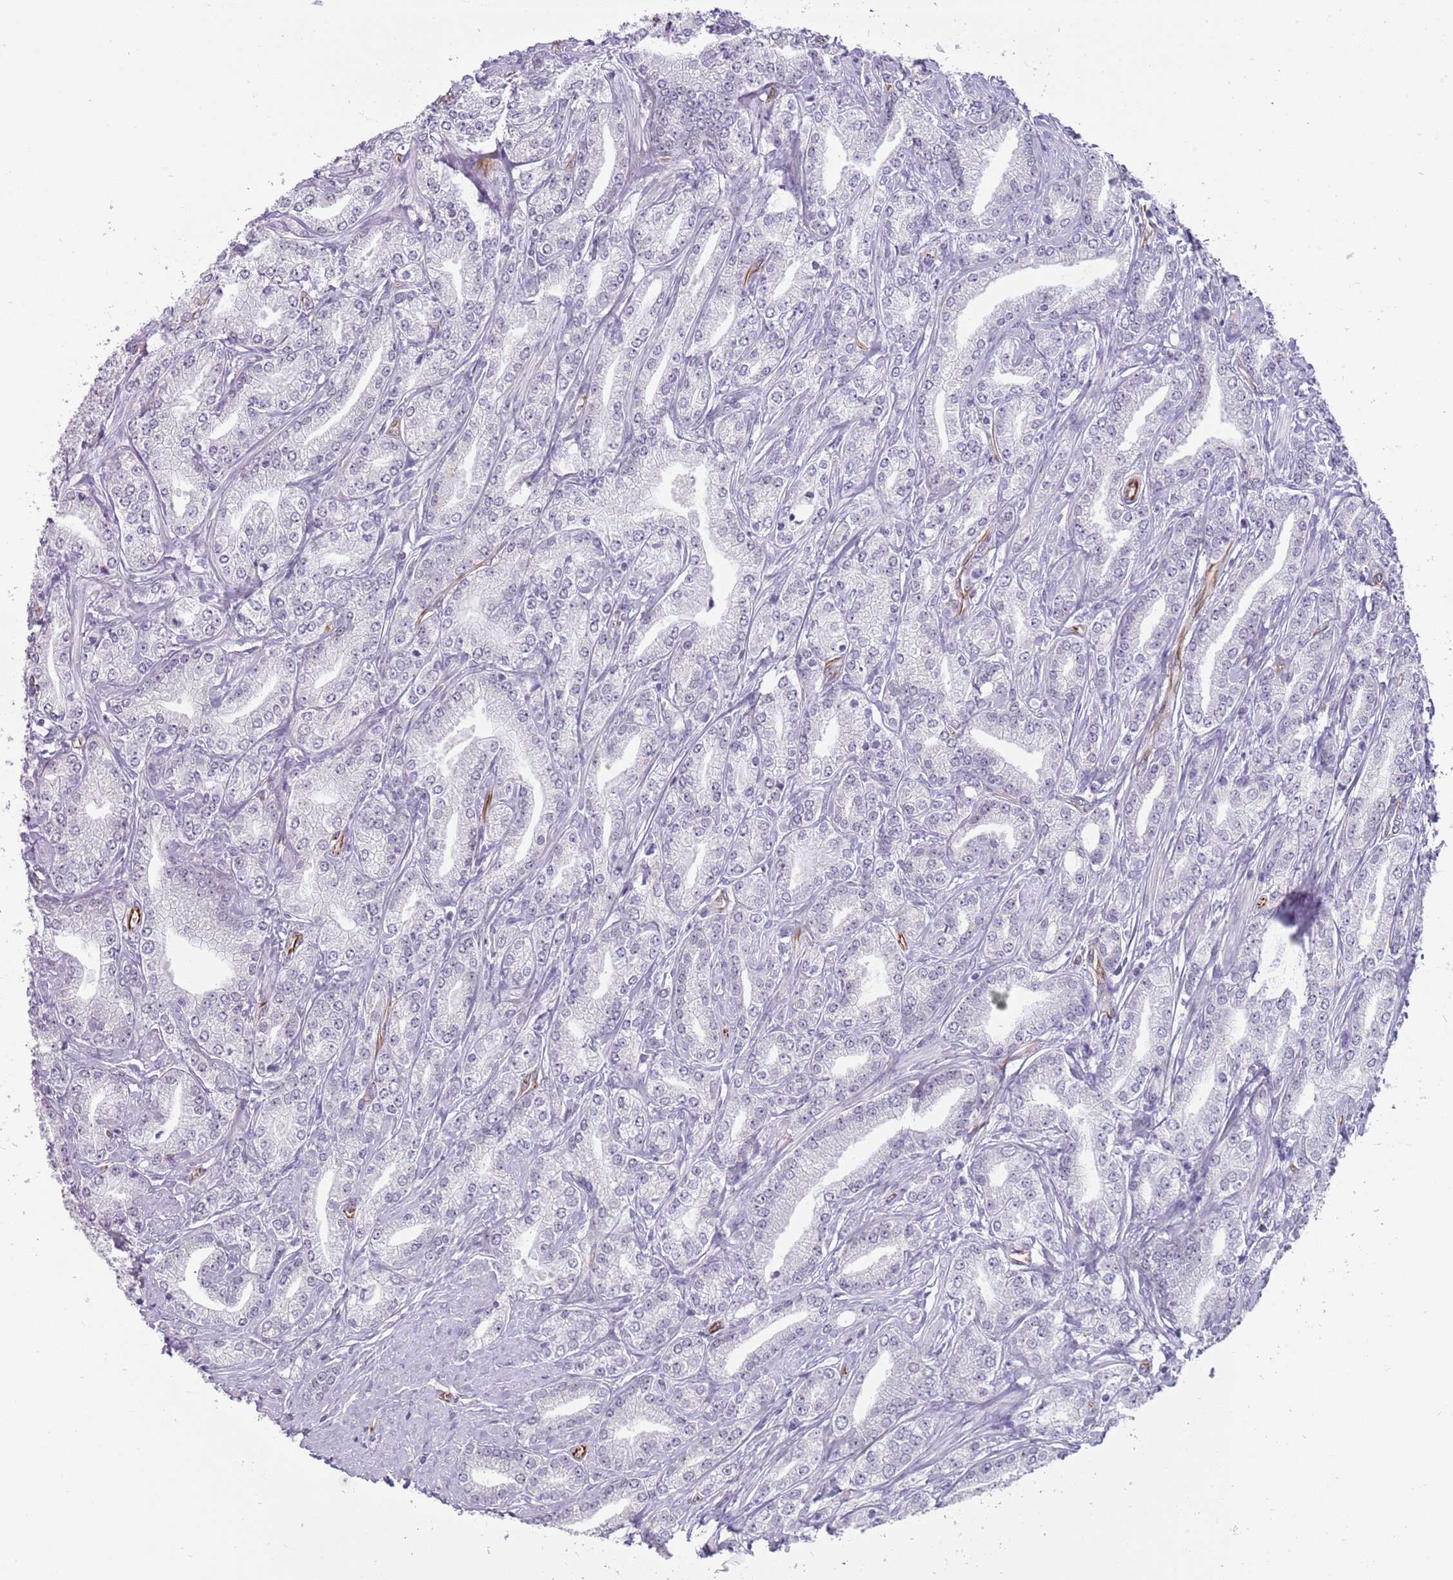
{"staining": {"intensity": "negative", "quantity": "none", "location": "none"}, "tissue": "prostate cancer", "cell_type": "Tumor cells", "image_type": "cancer", "snomed": [{"axis": "morphology", "description": "Adenocarcinoma, High grade"}, {"axis": "topography", "description": "Prostate"}], "caption": "Immunohistochemistry micrograph of neoplastic tissue: prostate adenocarcinoma (high-grade) stained with DAB (3,3'-diaminobenzidine) exhibits no significant protein positivity in tumor cells.", "gene": "NBPF3", "patient": {"sex": "male", "age": 66}}